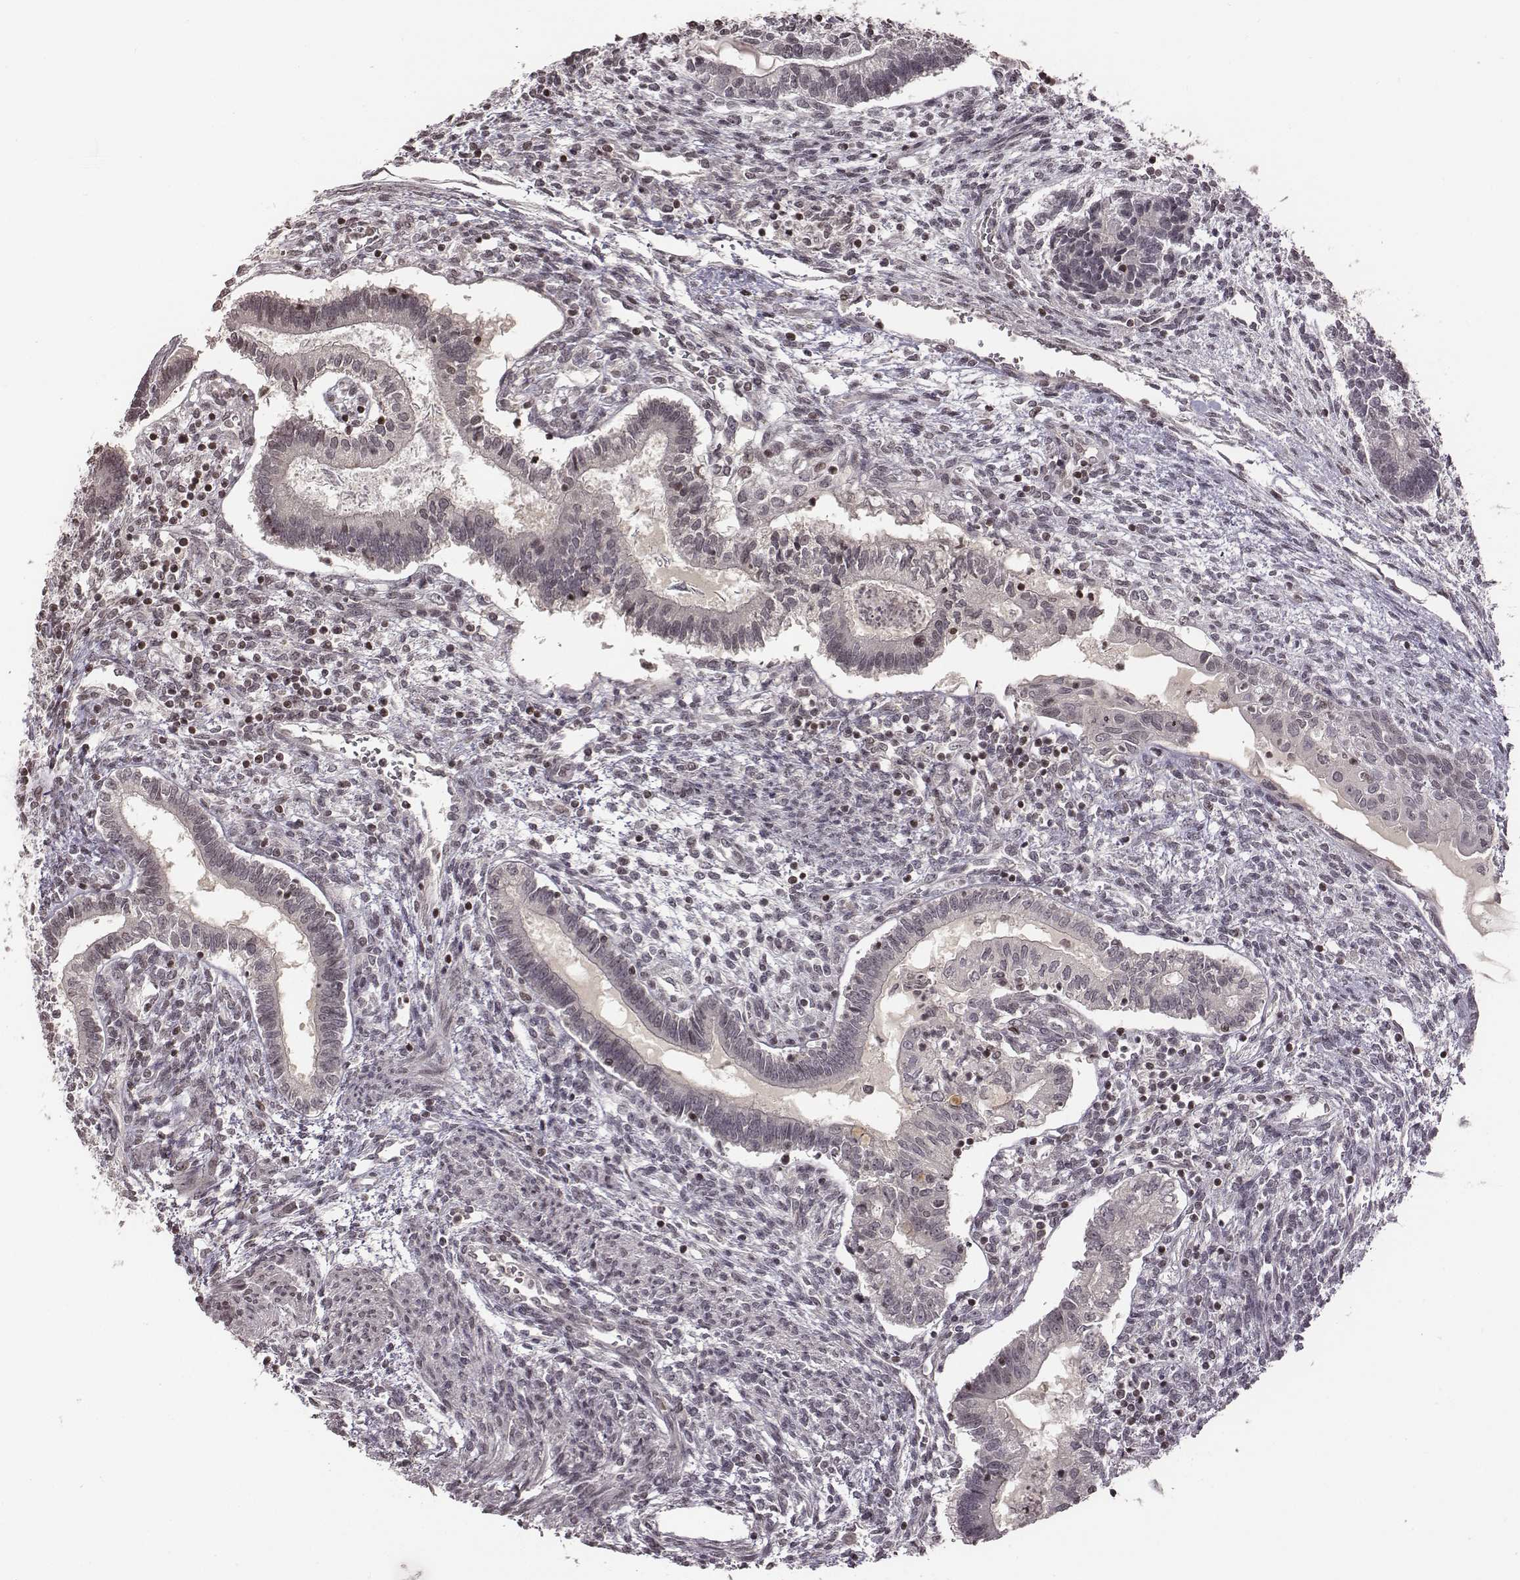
{"staining": {"intensity": "negative", "quantity": "none", "location": "none"}, "tissue": "testis cancer", "cell_type": "Tumor cells", "image_type": "cancer", "snomed": [{"axis": "morphology", "description": "Carcinoma, Embryonal, NOS"}, {"axis": "topography", "description": "Testis"}], "caption": "IHC histopathology image of neoplastic tissue: human embryonal carcinoma (testis) stained with DAB shows no significant protein staining in tumor cells.", "gene": "GRM4", "patient": {"sex": "male", "age": 37}}